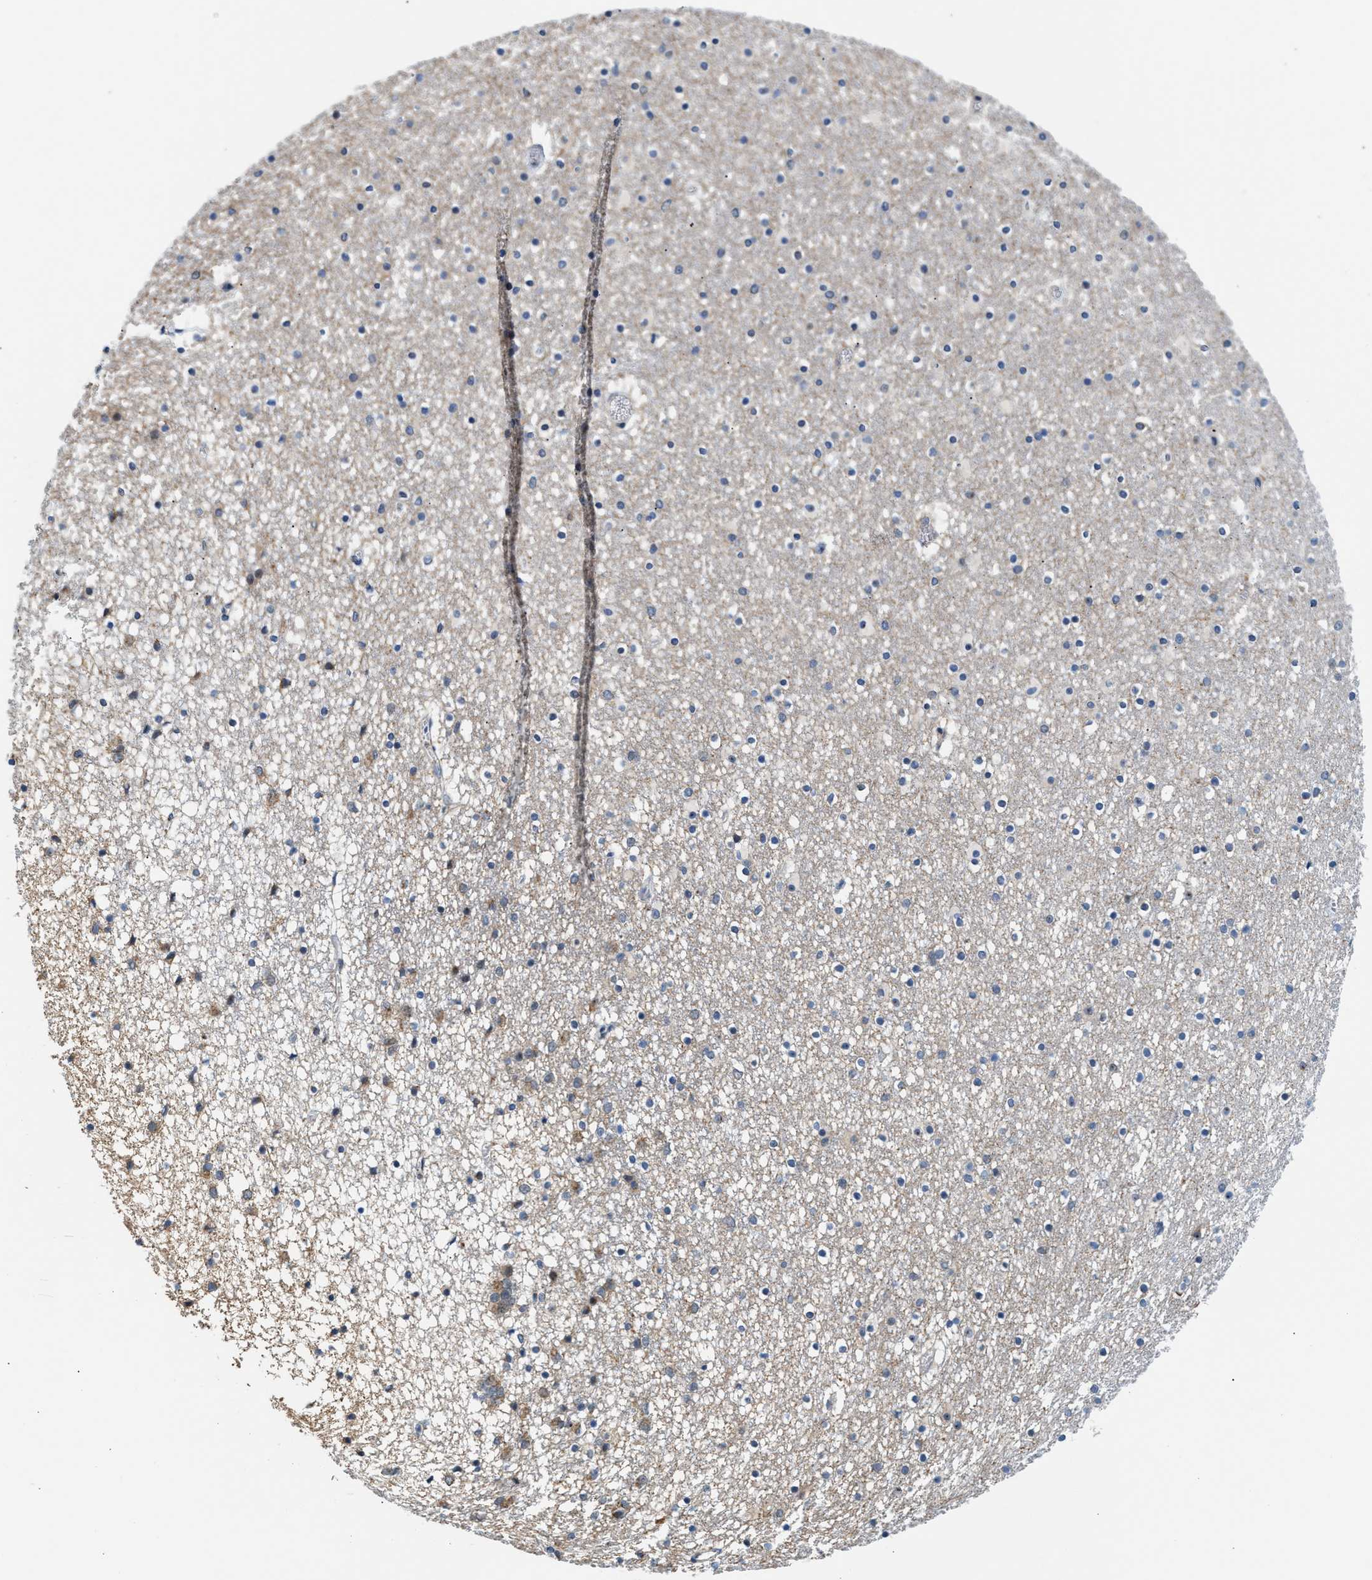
{"staining": {"intensity": "moderate", "quantity": "<25%", "location": "cytoplasmic/membranous"}, "tissue": "caudate", "cell_type": "Glial cells", "image_type": "normal", "snomed": [{"axis": "morphology", "description": "Normal tissue, NOS"}, {"axis": "topography", "description": "Lateral ventricle wall"}], "caption": "The histopathology image reveals immunohistochemical staining of benign caudate. There is moderate cytoplasmic/membranous positivity is appreciated in about <25% of glial cells. The protein is shown in brown color, while the nuclei are stained blue.", "gene": "KCNMB2", "patient": {"sex": "male", "age": 45}}